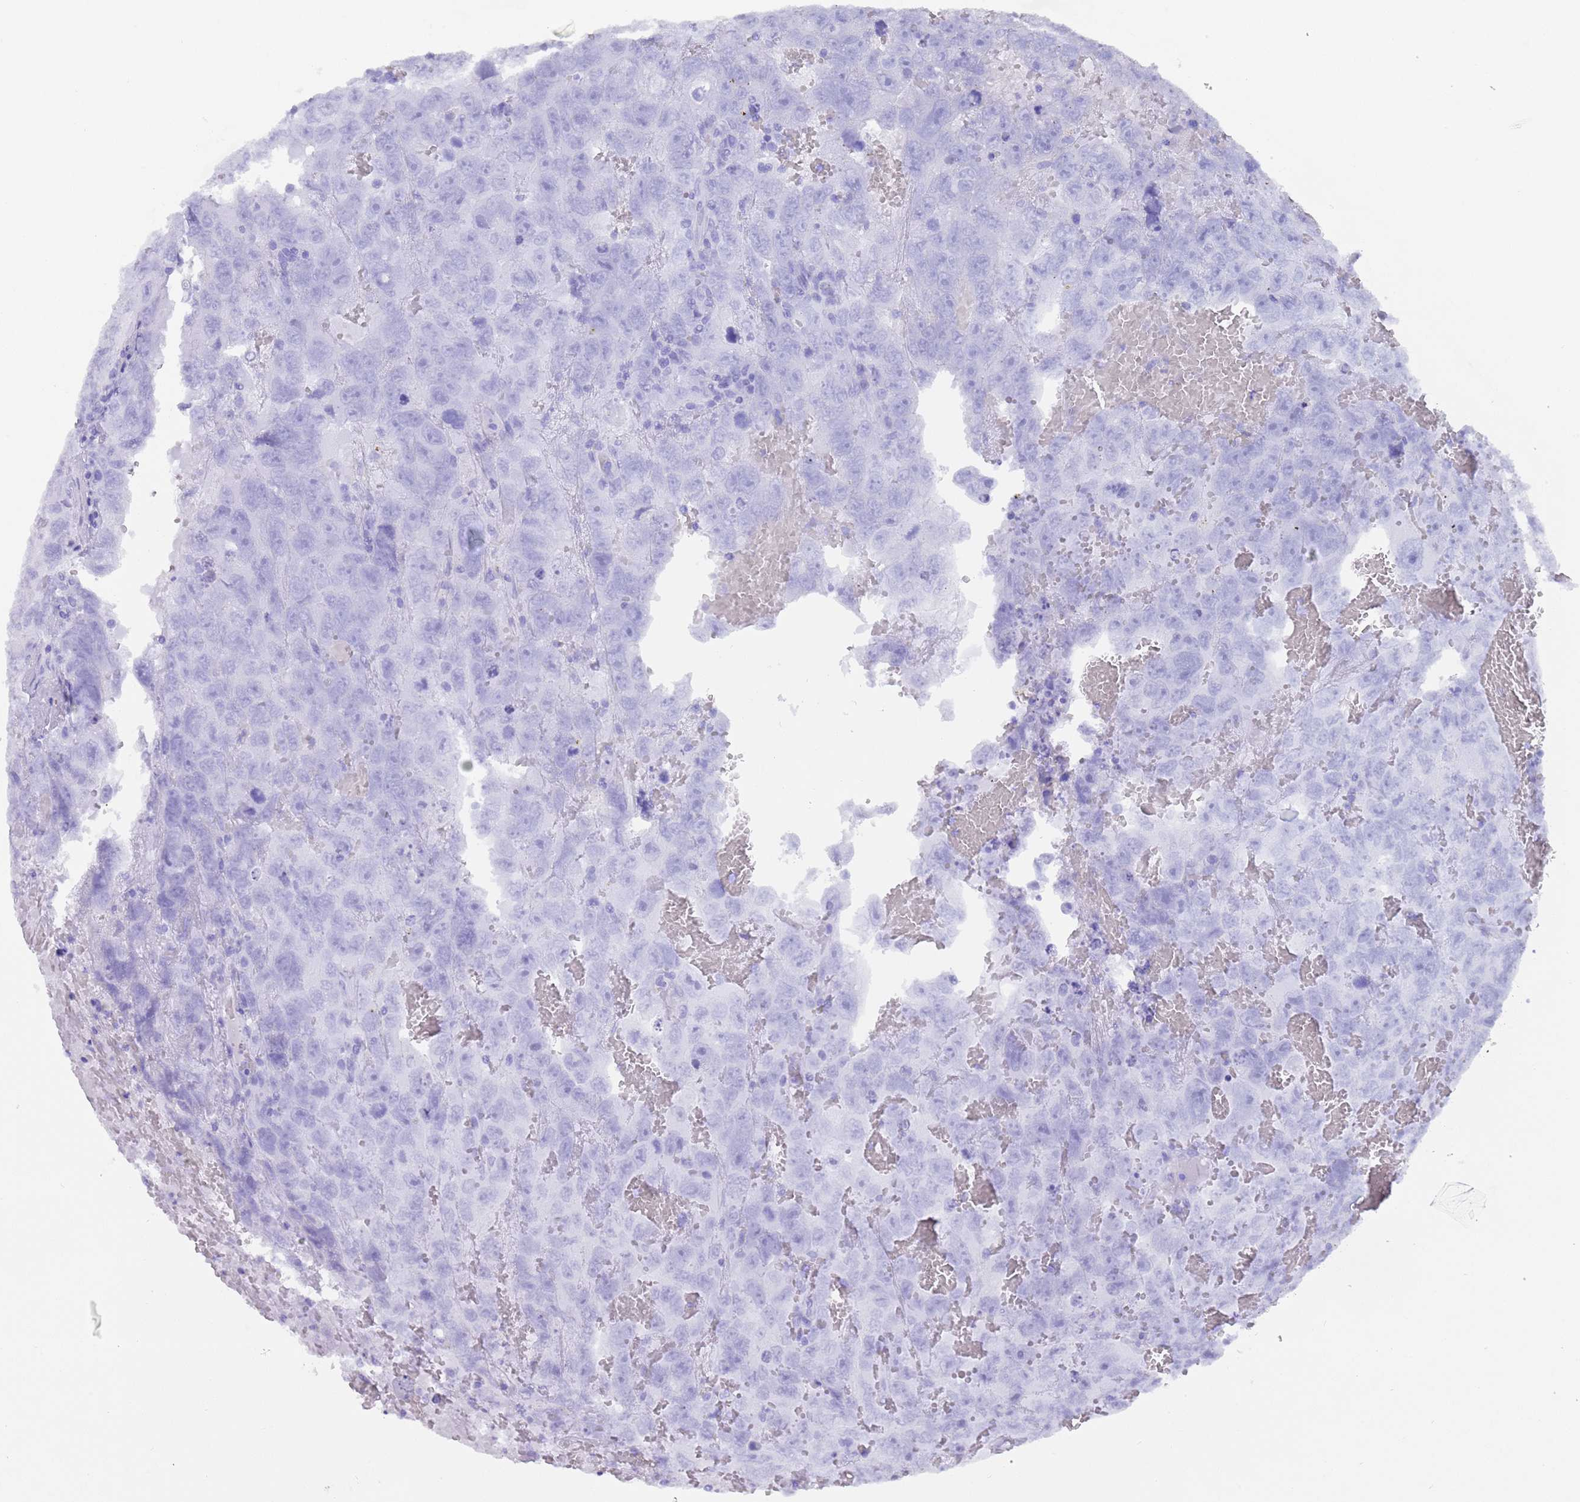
{"staining": {"intensity": "negative", "quantity": "none", "location": "none"}, "tissue": "testis cancer", "cell_type": "Tumor cells", "image_type": "cancer", "snomed": [{"axis": "morphology", "description": "Carcinoma, Embryonal, NOS"}, {"axis": "topography", "description": "Testis"}], "caption": "Immunohistochemistry of testis cancer (embryonal carcinoma) displays no staining in tumor cells.", "gene": "MYADML2", "patient": {"sex": "male", "age": 45}}